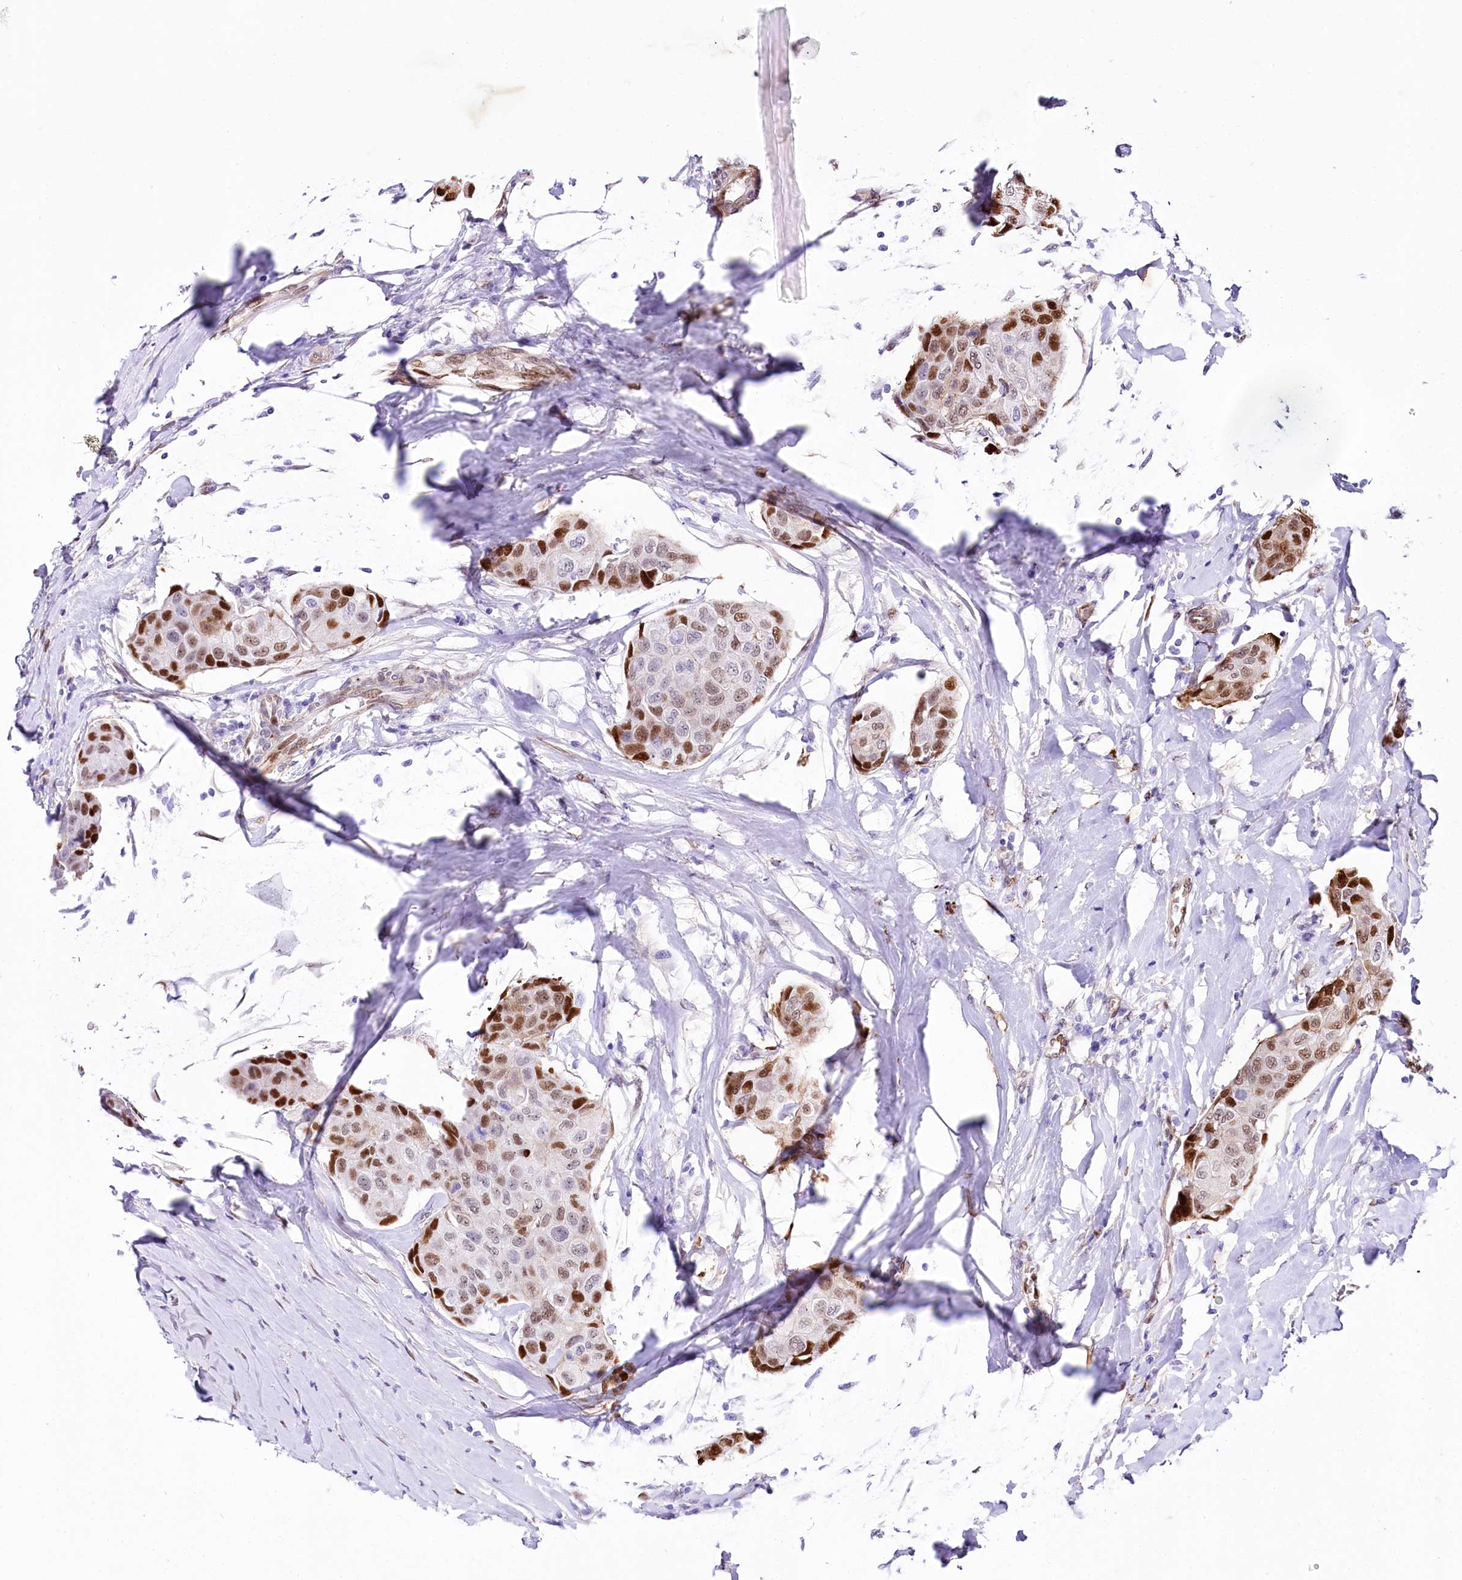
{"staining": {"intensity": "strong", "quantity": "25%-75%", "location": "nuclear"}, "tissue": "breast cancer", "cell_type": "Tumor cells", "image_type": "cancer", "snomed": [{"axis": "morphology", "description": "Duct carcinoma"}, {"axis": "topography", "description": "Breast"}], "caption": "Immunohistochemistry (IHC) histopathology image of neoplastic tissue: human breast cancer stained using immunohistochemistry reveals high levels of strong protein expression localized specifically in the nuclear of tumor cells, appearing as a nuclear brown color.", "gene": "PTMS", "patient": {"sex": "female", "age": 80}}